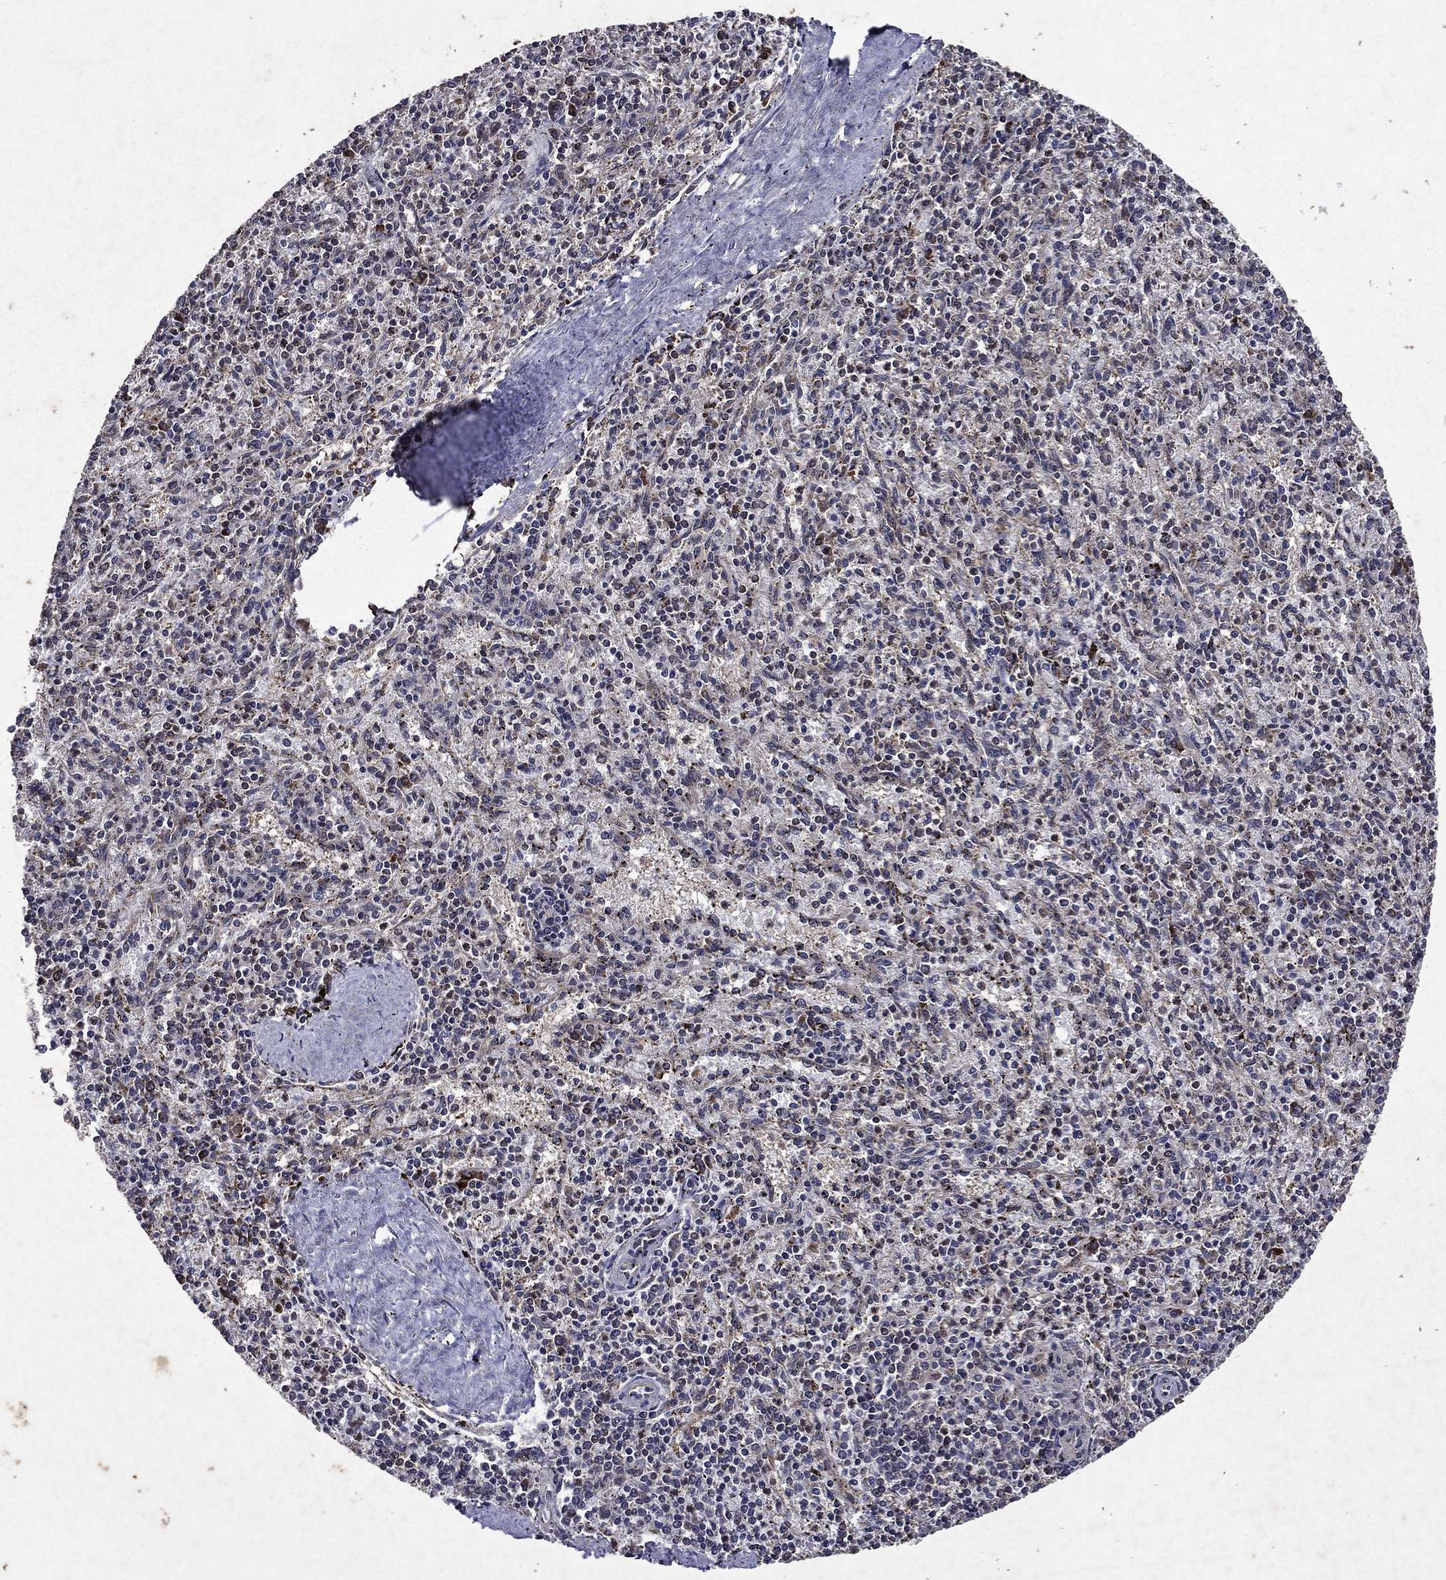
{"staining": {"intensity": "strong", "quantity": "<25%", "location": "cytoplasmic/membranous"}, "tissue": "spleen", "cell_type": "Cells in red pulp", "image_type": "normal", "snomed": [{"axis": "morphology", "description": "Normal tissue, NOS"}, {"axis": "topography", "description": "Spleen"}], "caption": "High-magnification brightfield microscopy of benign spleen stained with DAB (3,3'-diaminobenzidine) (brown) and counterstained with hematoxylin (blue). cells in red pulp exhibit strong cytoplasmic/membranous staining is present in approximately<25% of cells.", "gene": "EIF2B4", "patient": {"sex": "female", "age": 37}}